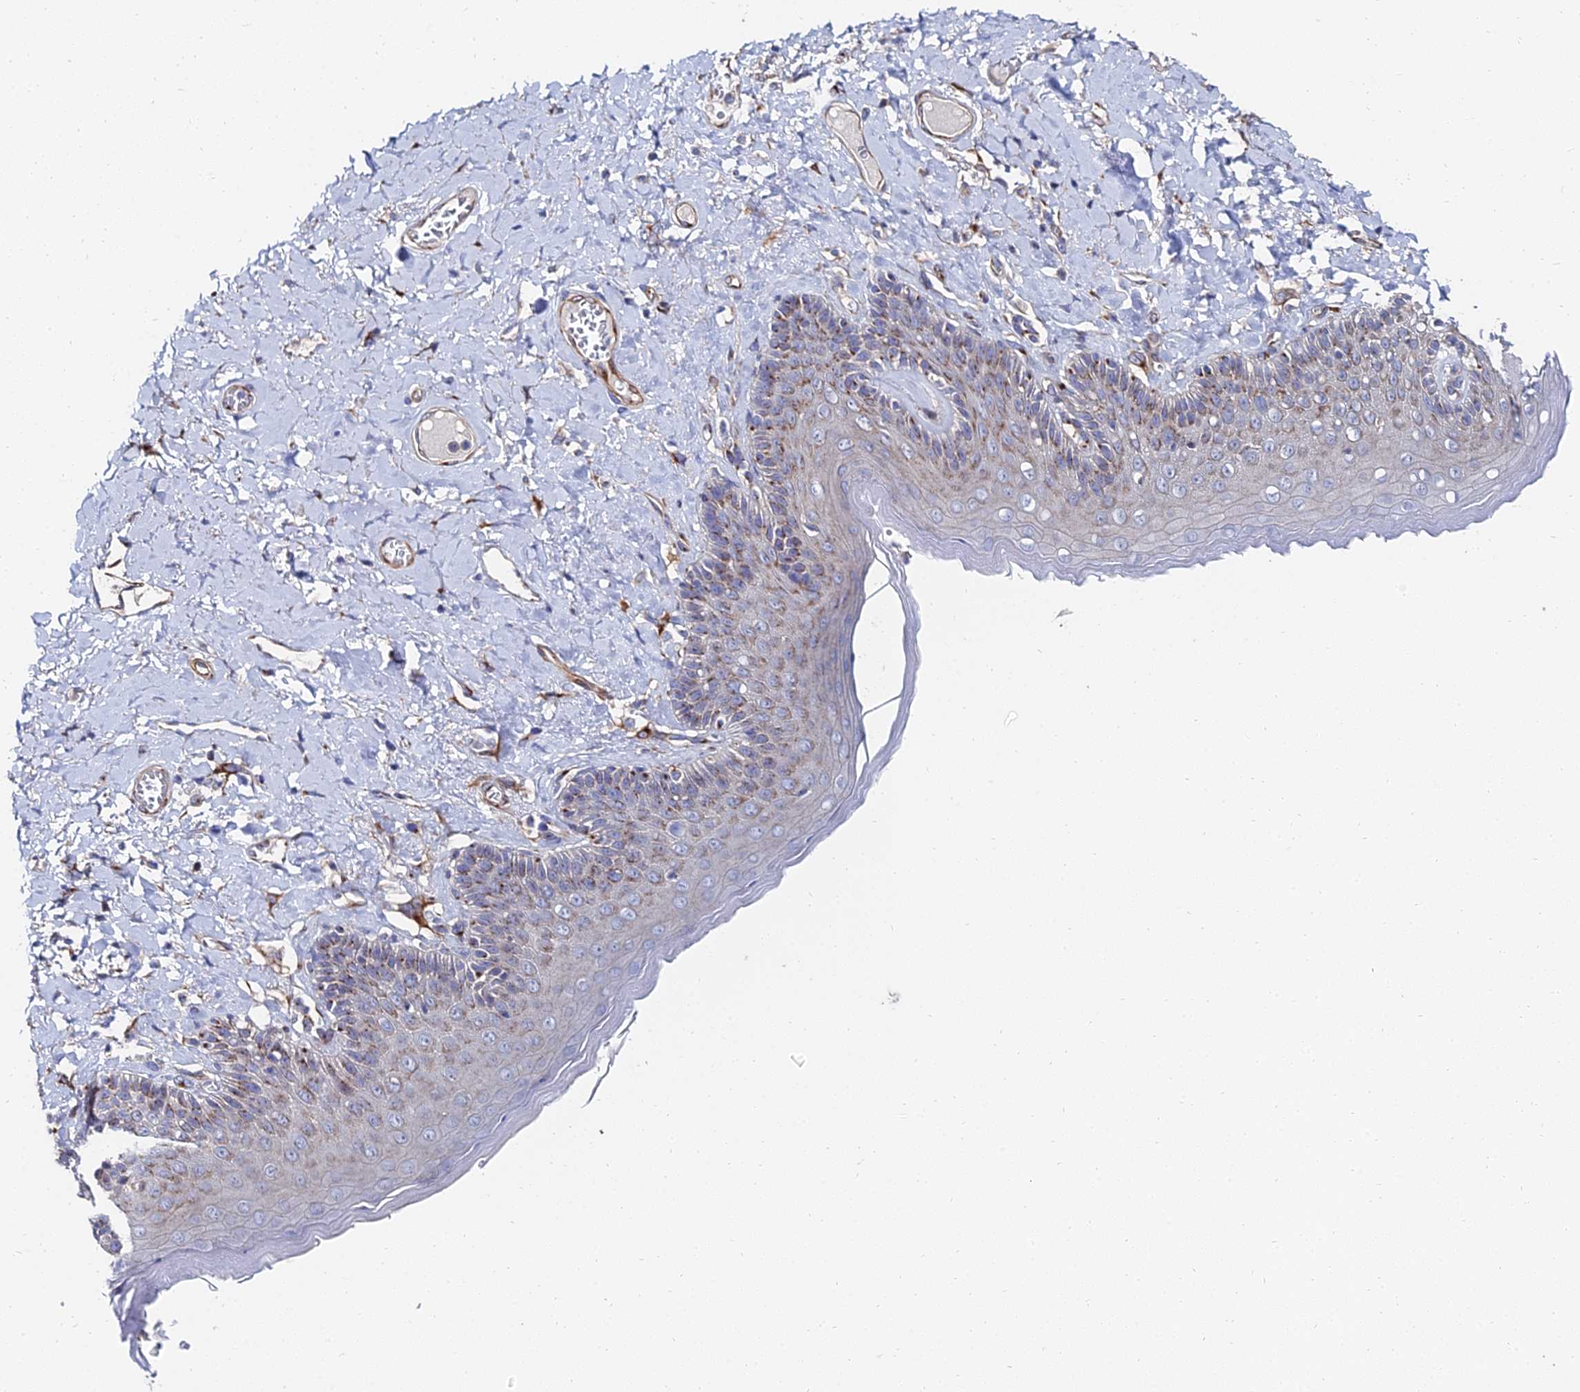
{"staining": {"intensity": "moderate", "quantity": ">75%", "location": "cytoplasmic/membranous"}, "tissue": "skin", "cell_type": "Epidermal cells", "image_type": "normal", "snomed": [{"axis": "morphology", "description": "Normal tissue, NOS"}, {"axis": "topography", "description": "Anal"}], "caption": "IHC staining of unremarkable skin, which exhibits medium levels of moderate cytoplasmic/membranous expression in about >75% of epidermal cells indicating moderate cytoplasmic/membranous protein positivity. The staining was performed using DAB (3,3'-diaminobenzidine) (brown) for protein detection and nuclei were counterstained in hematoxylin (blue).", "gene": "BORCS8", "patient": {"sex": "male", "age": 69}}